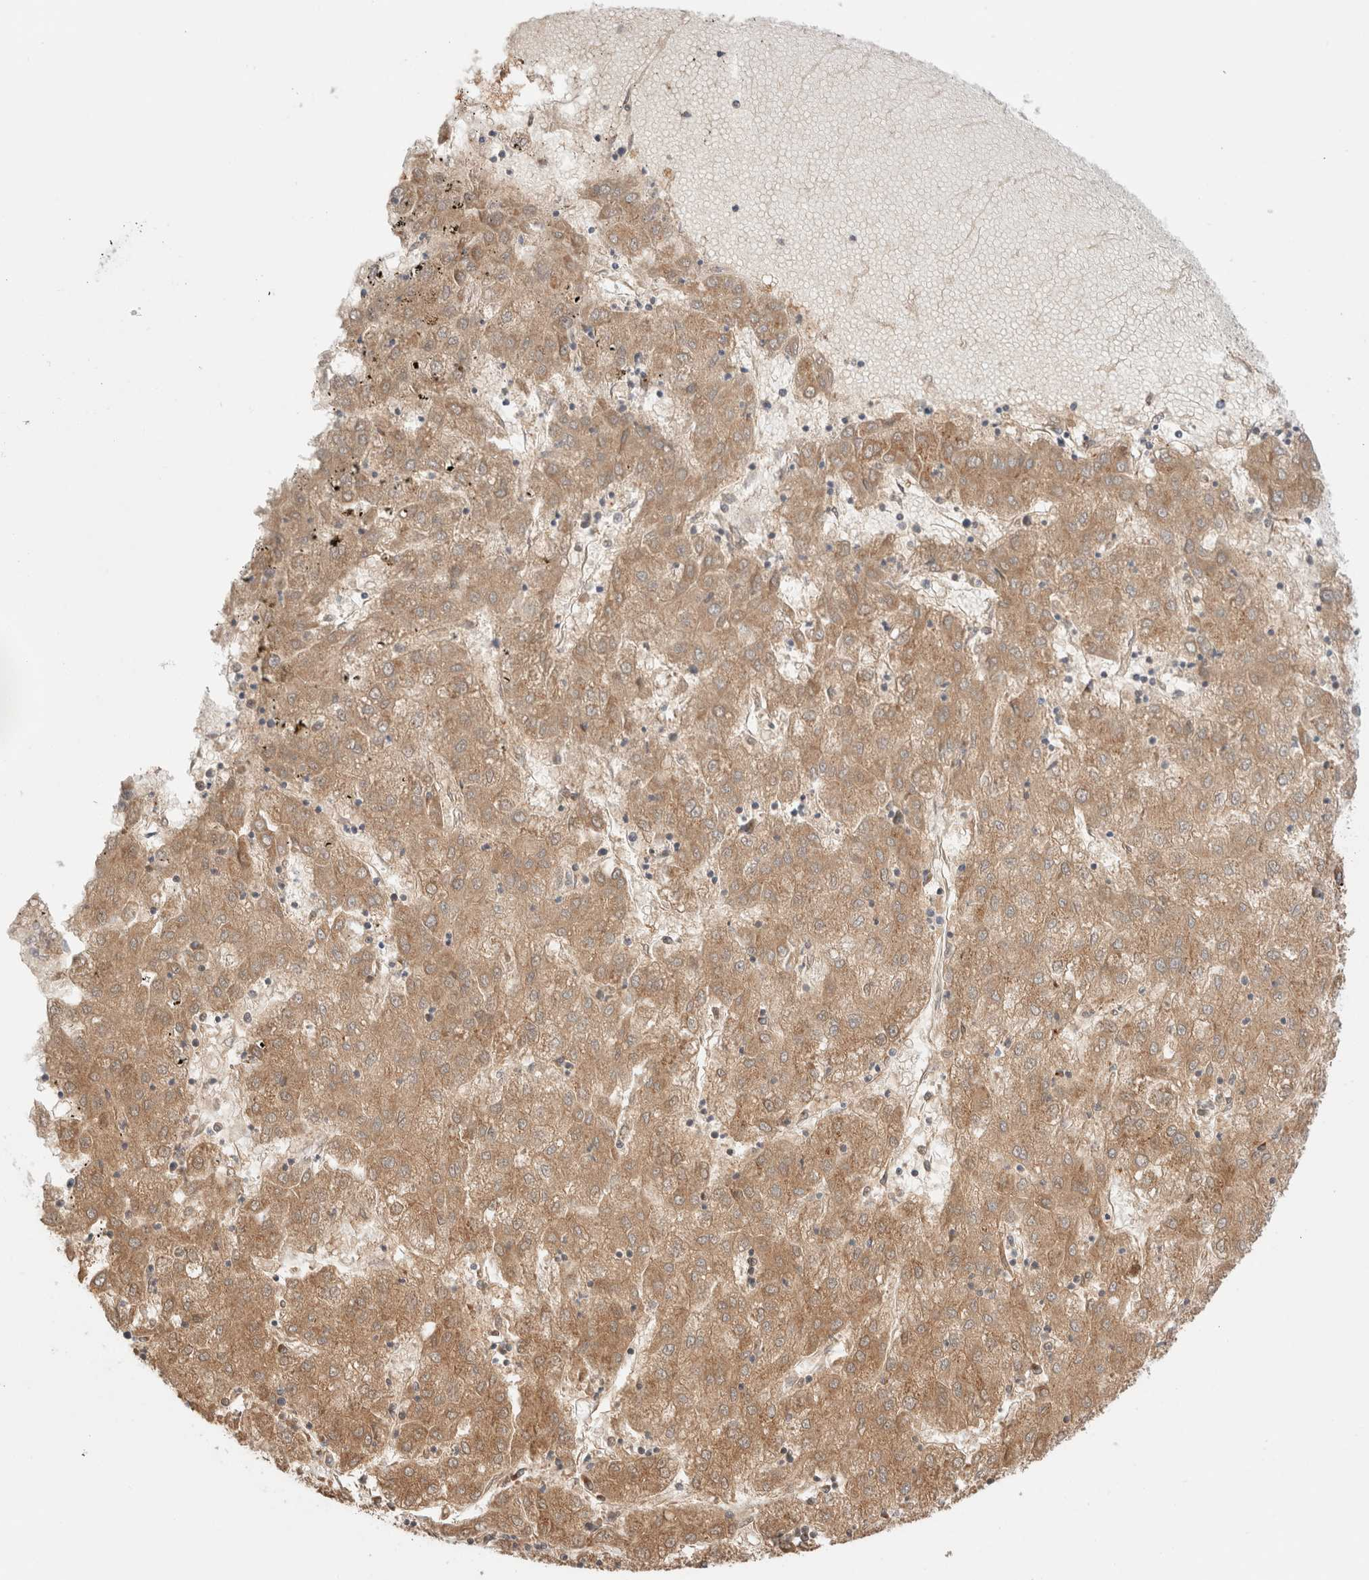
{"staining": {"intensity": "moderate", "quantity": ">75%", "location": "cytoplasmic/membranous"}, "tissue": "liver cancer", "cell_type": "Tumor cells", "image_type": "cancer", "snomed": [{"axis": "morphology", "description": "Carcinoma, Hepatocellular, NOS"}, {"axis": "topography", "description": "Liver"}], "caption": "IHC of human liver hepatocellular carcinoma shows medium levels of moderate cytoplasmic/membranous expression in approximately >75% of tumor cells.", "gene": "LMAN2L", "patient": {"sex": "male", "age": 72}}